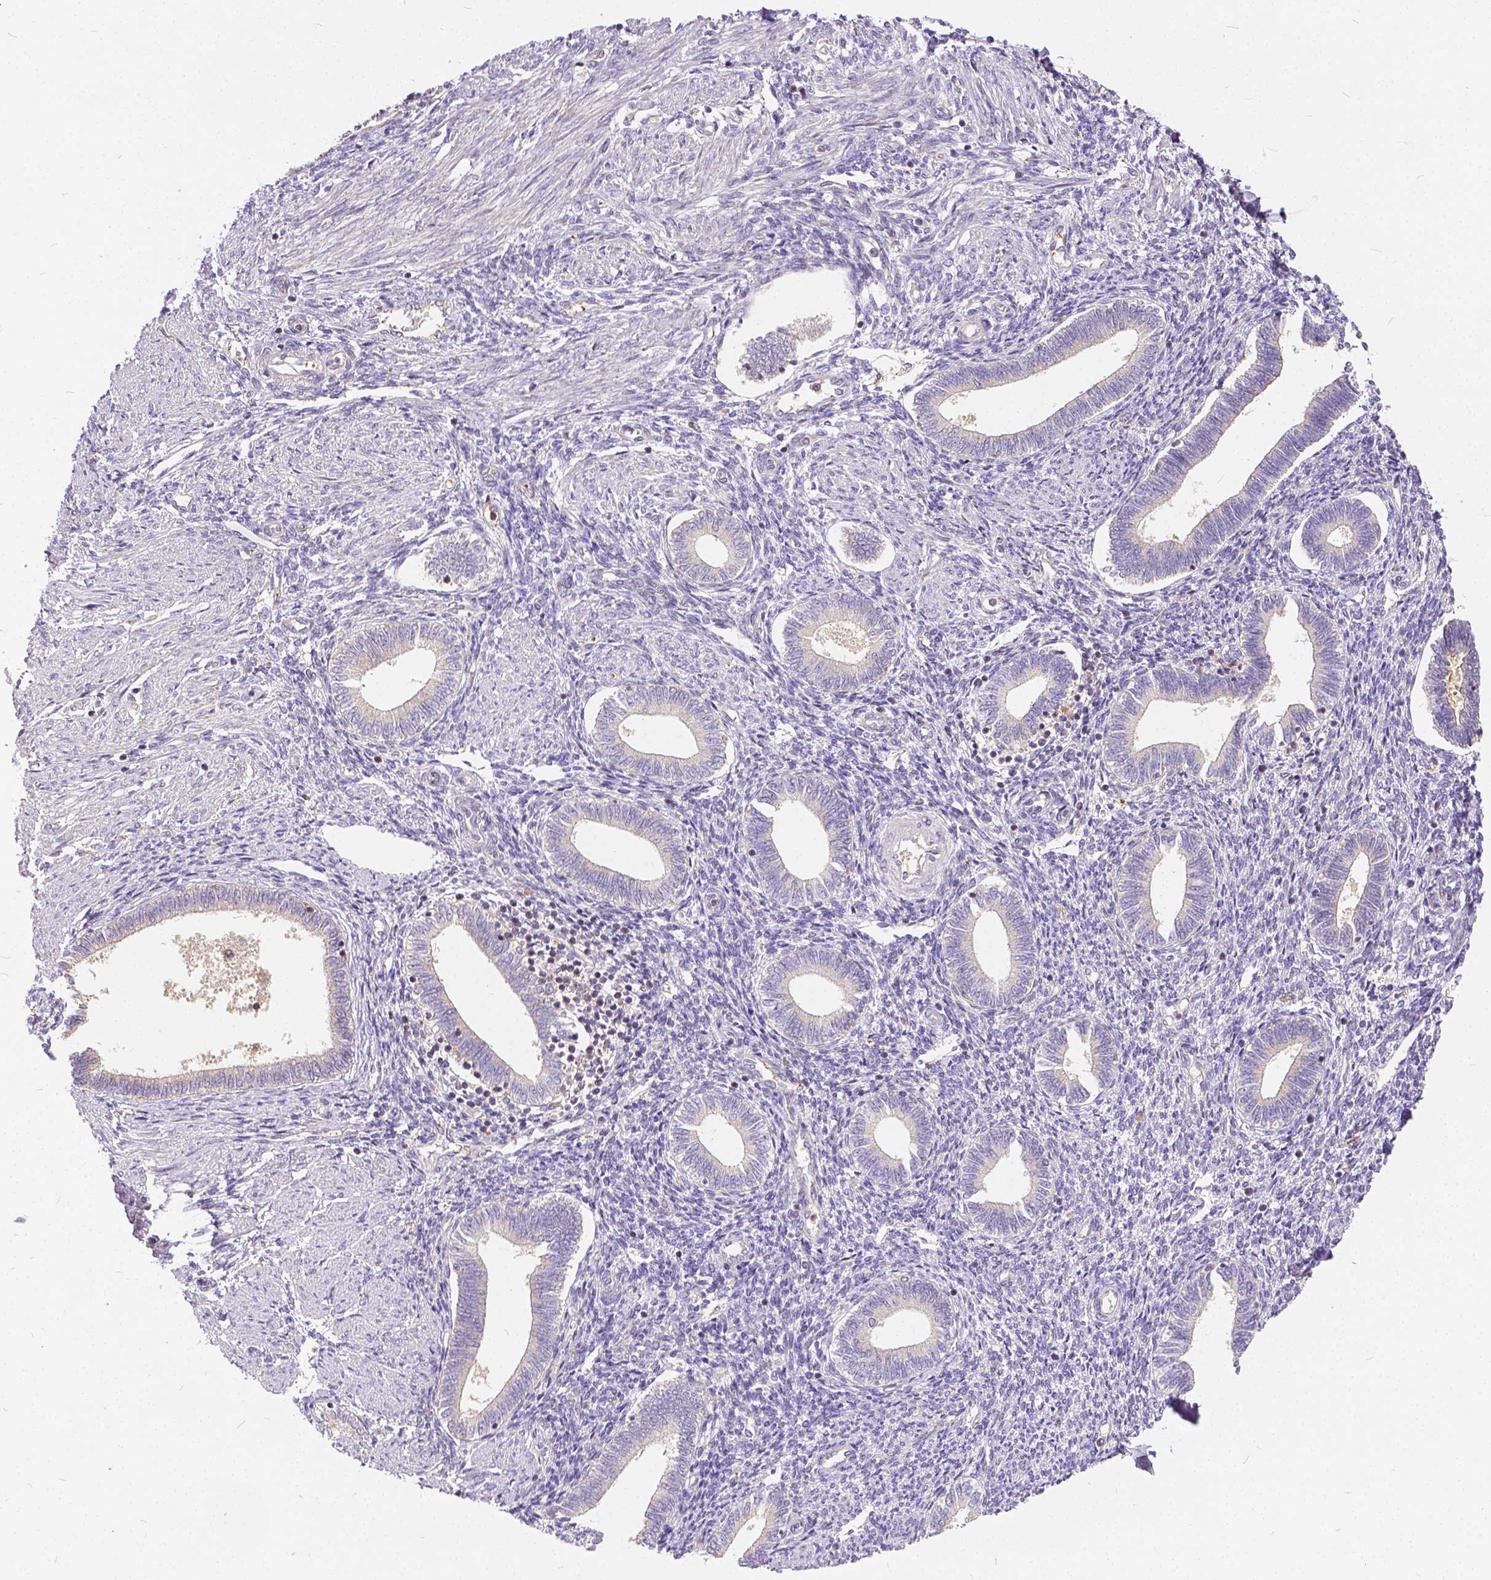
{"staining": {"intensity": "negative", "quantity": "none", "location": "none"}, "tissue": "endometrium", "cell_type": "Cells in endometrial stroma", "image_type": "normal", "snomed": [{"axis": "morphology", "description": "Normal tissue, NOS"}, {"axis": "topography", "description": "Endometrium"}], "caption": "Endometrium stained for a protein using immunohistochemistry (IHC) displays no staining cells in endometrial stroma.", "gene": "CADM4", "patient": {"sex": "female", "age": 42}}